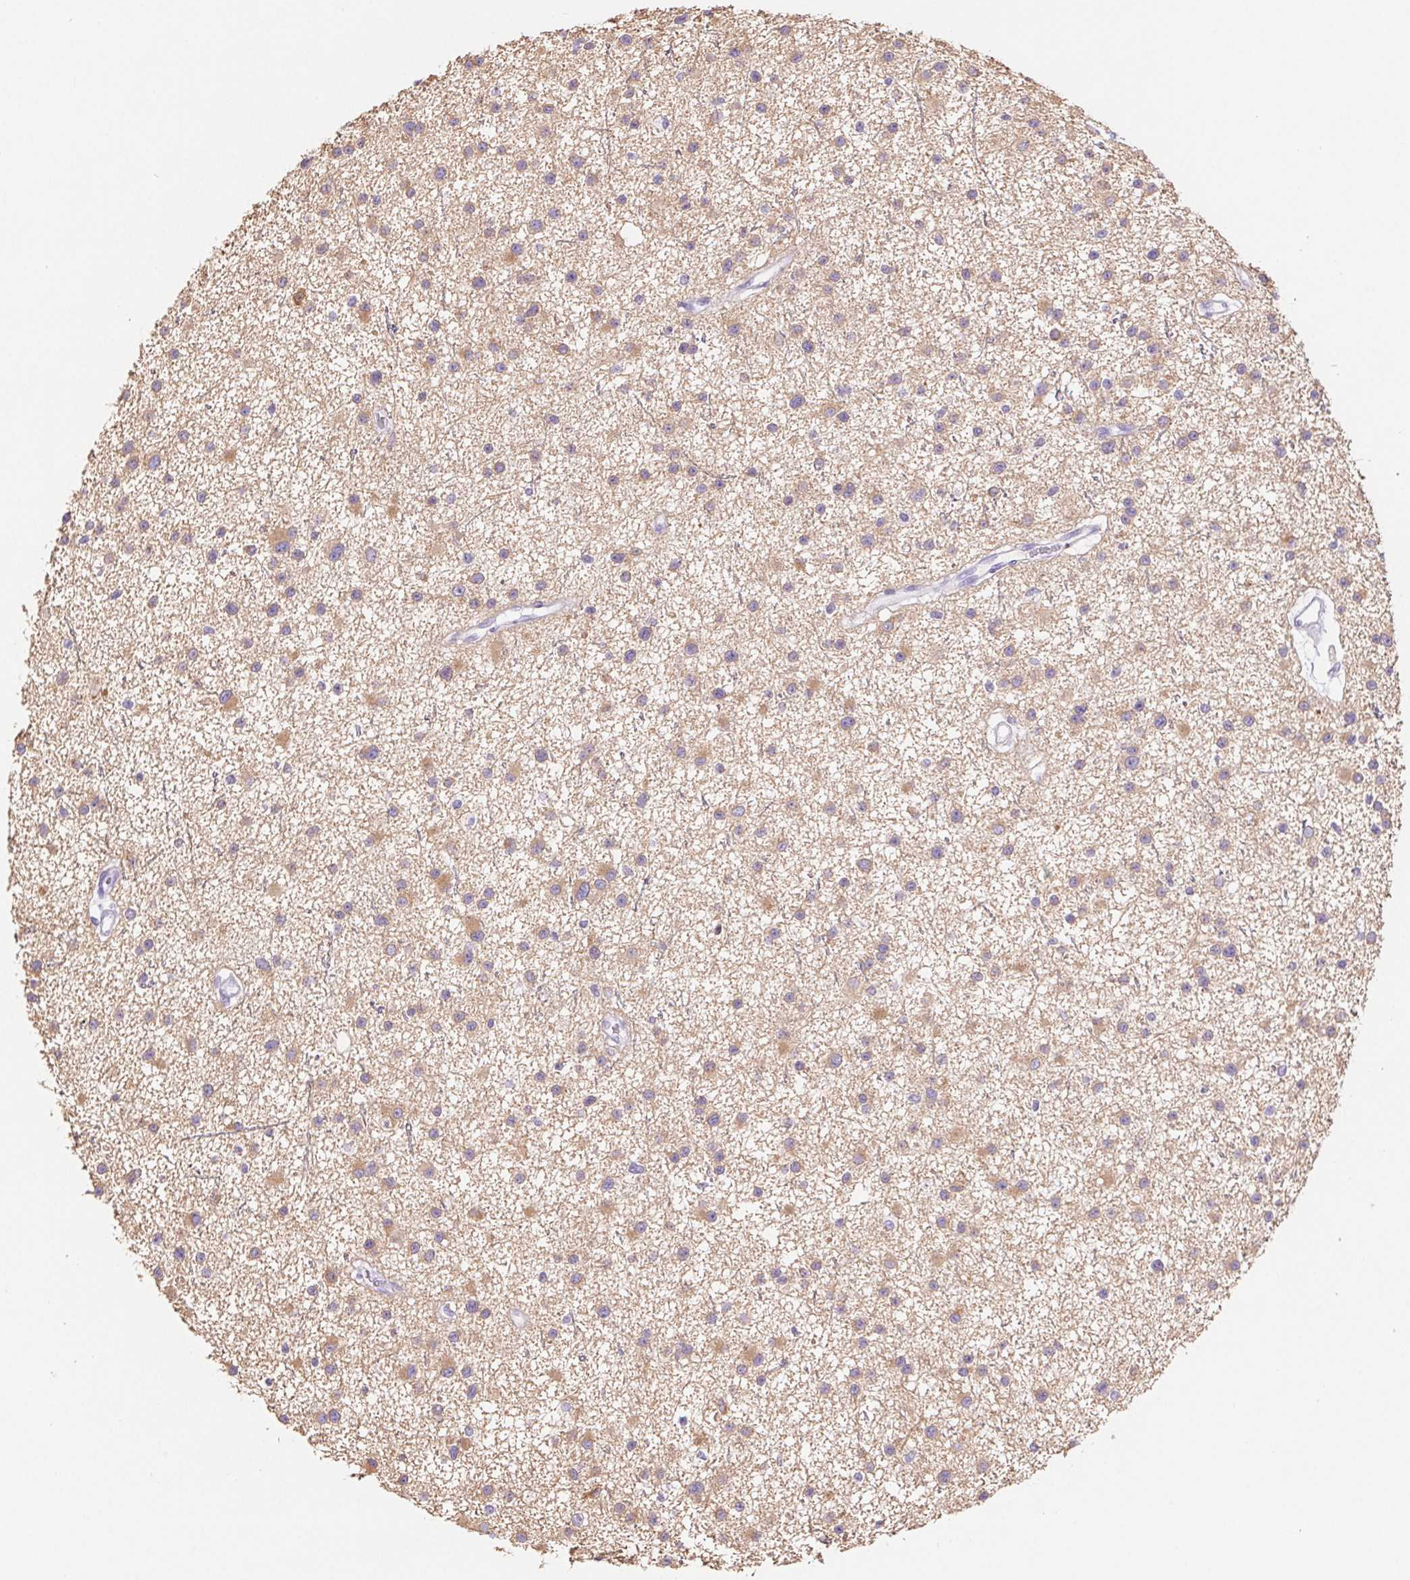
{"staining": {"intensity": "moderate", "quantity": ">75%", "location": "cytoplasmic/membranous"}, "tissue": "glioma", "cell_type": "Tumor cells", "image_type": "cancer", "snomed": [{"axis": "morphology", "description": "Glioma, malignant, Low grade"}, {"axis": "topography", "description": "Brain"}], "caption": "A photomicrograph of human glioma stained for a protein demonstrates moderate cytoplasmic/membranous brown staining in tumor cells. (brown staining indicates protein expression, while blue staining denotes nuclei).", "gene": "PNLIP", "patient": {"sex": "male", "age": 43}}